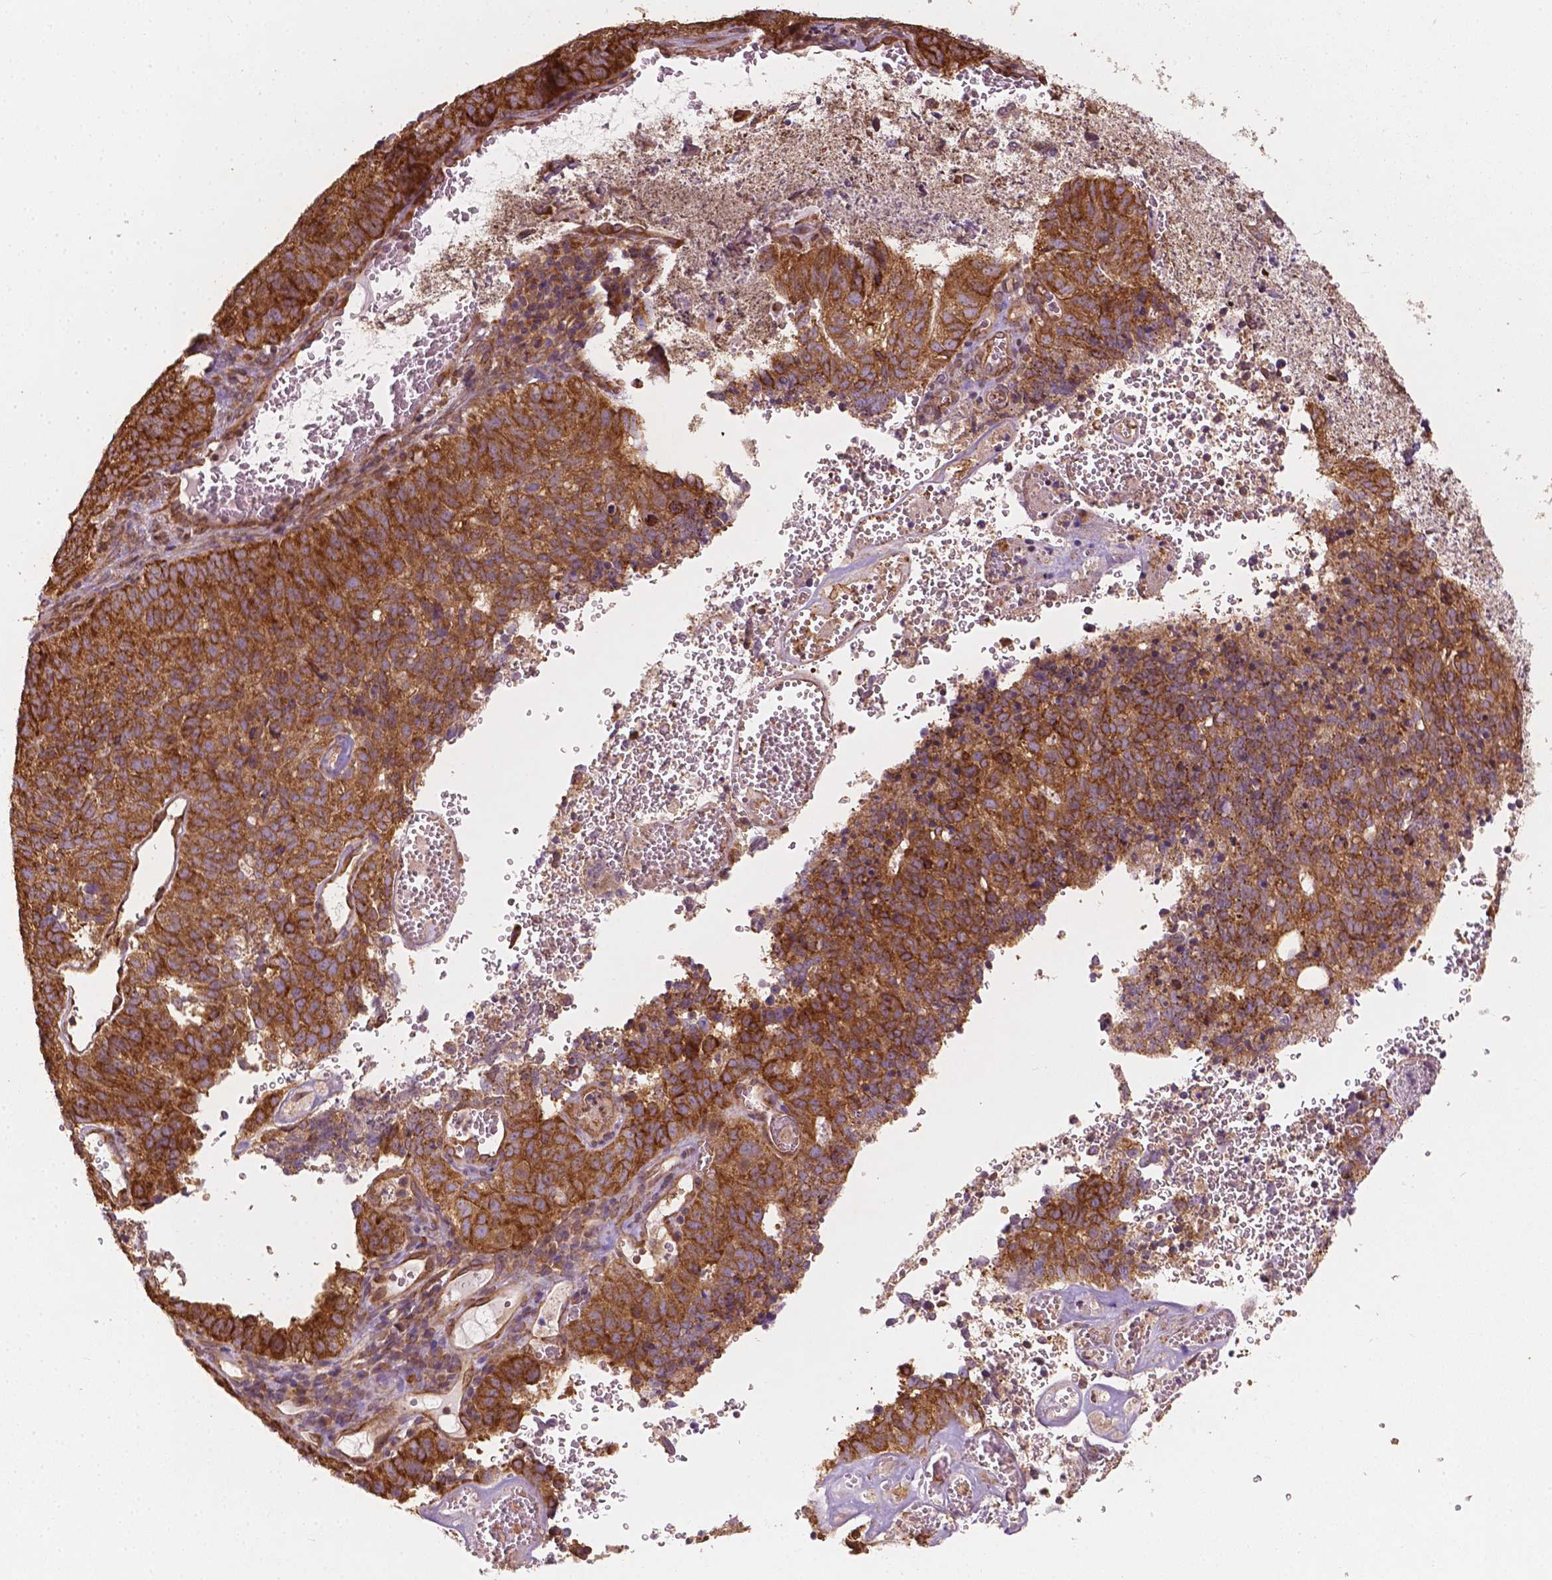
{"staining": {"intensity": "strong", "quantity": ">75%", "location": "cytoplasmic/membranous"}, "tissue": "cervical cancer", "cell_type": "Tumor cells", "image_type": "cancer", "snomed": [{"axis": "morphology", "description": "Adenocarcinoma, NOS"}, {"axis": "topography", "description": "Cervix"}], "caption": "High-magnification brightfield microscopy of cervical adenocarcinoma stained with DAB (brown) and counterstained with hematoxylin (blue). tumor cells exhibit strong cytoplasmic/membranous expression is appreciated in about>75% of cells.", "gene": "G3BP1", "patient": {"sex": "female", "age": 38}}